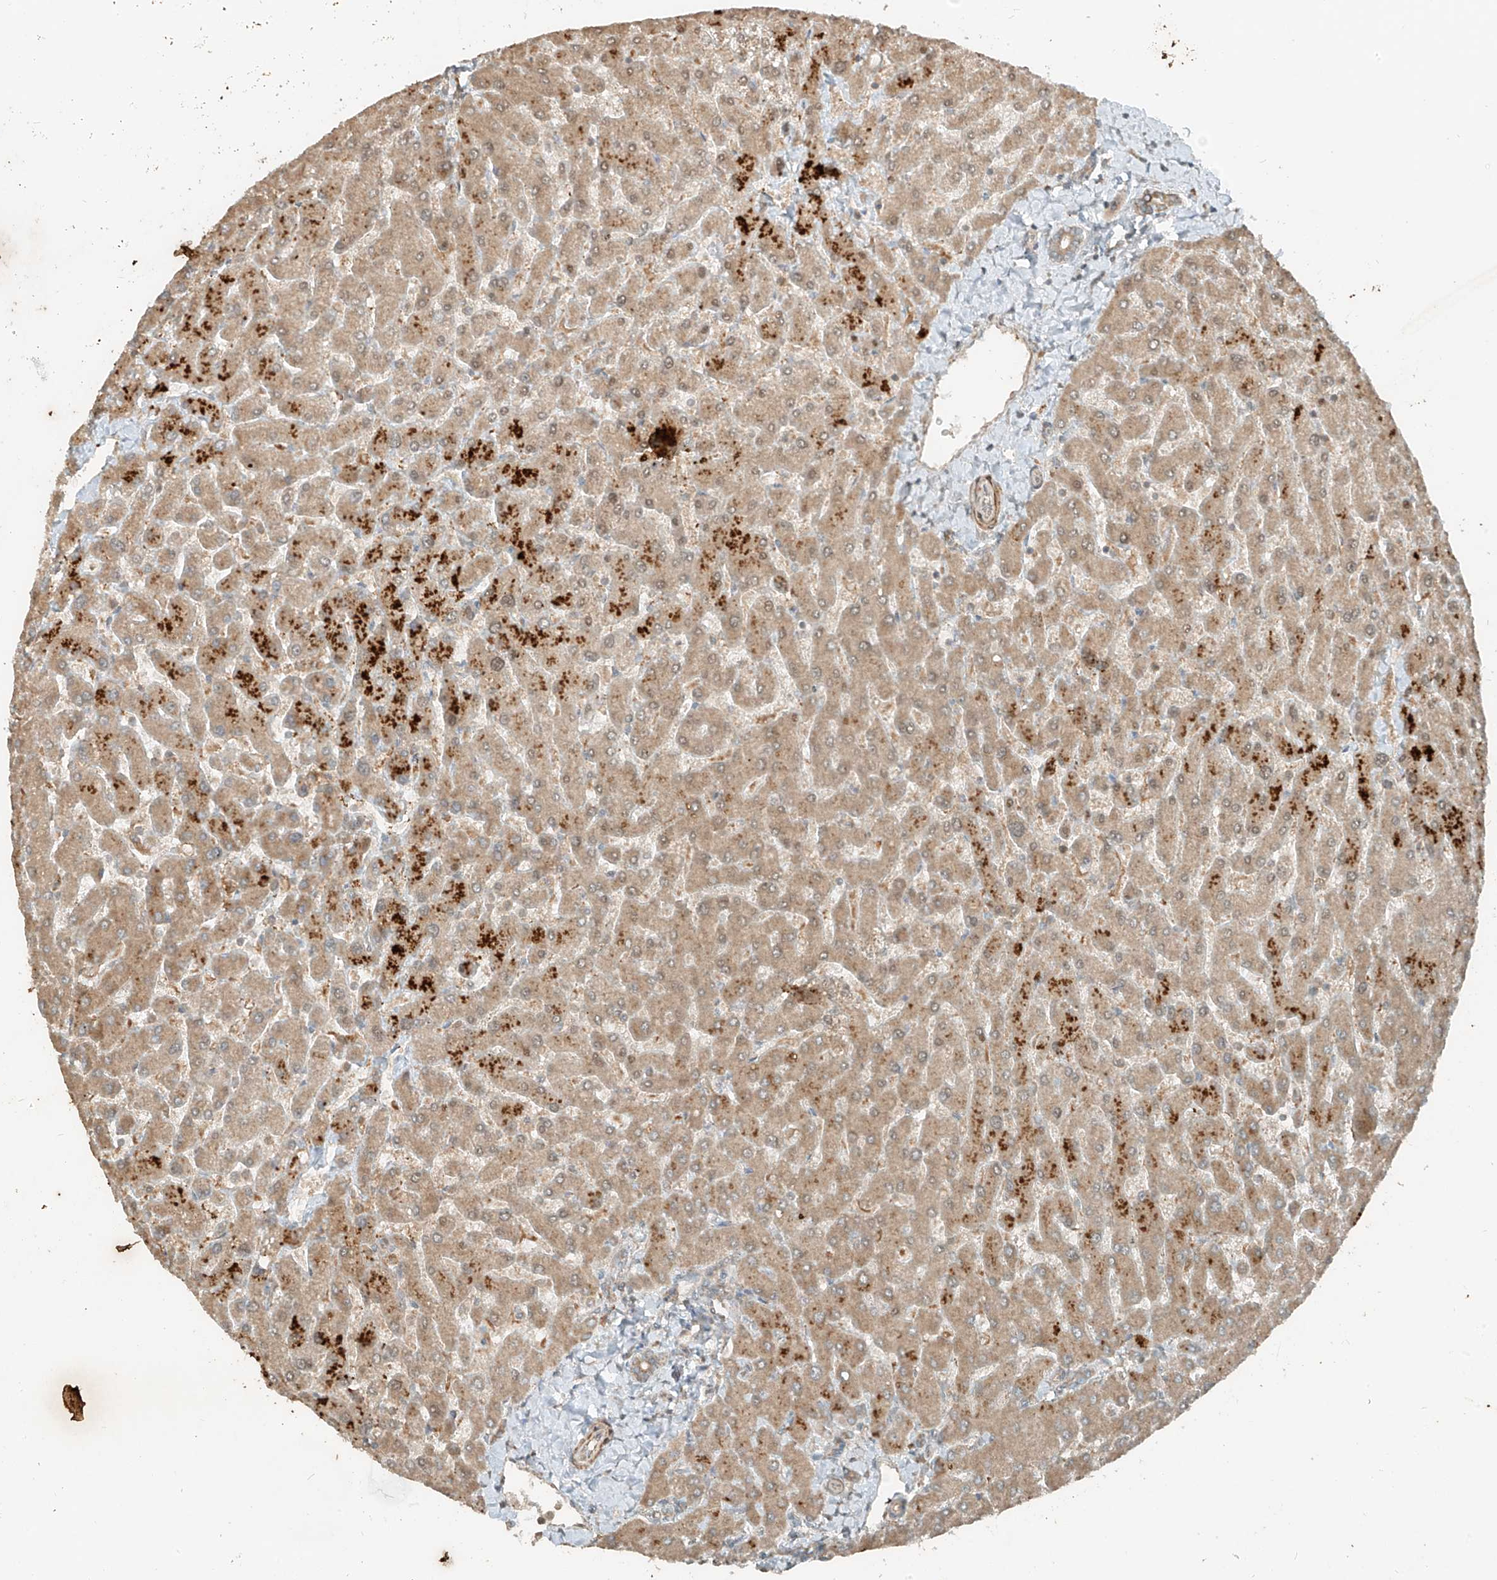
{"staining": {"intensity": "weak", "quantity": ">75%", "location": "cytoplasmic/membranous"}, "tissue": "liver", "cell_type": "Cholangiocytes", "image_type": "normal", "snomed": [{"axis": "morphology", "description": "Normal tissue, NOS"}, {"axis": "topography", "description": "Liver"}], "caption": "This image exhibits IHC staining of benign human liver, with low weak cytoplasmic/membranous staining in about >75% of cholangiocytes.", "gene": "ANKZF1", "patient": {"sex": "male", "age": 55}}